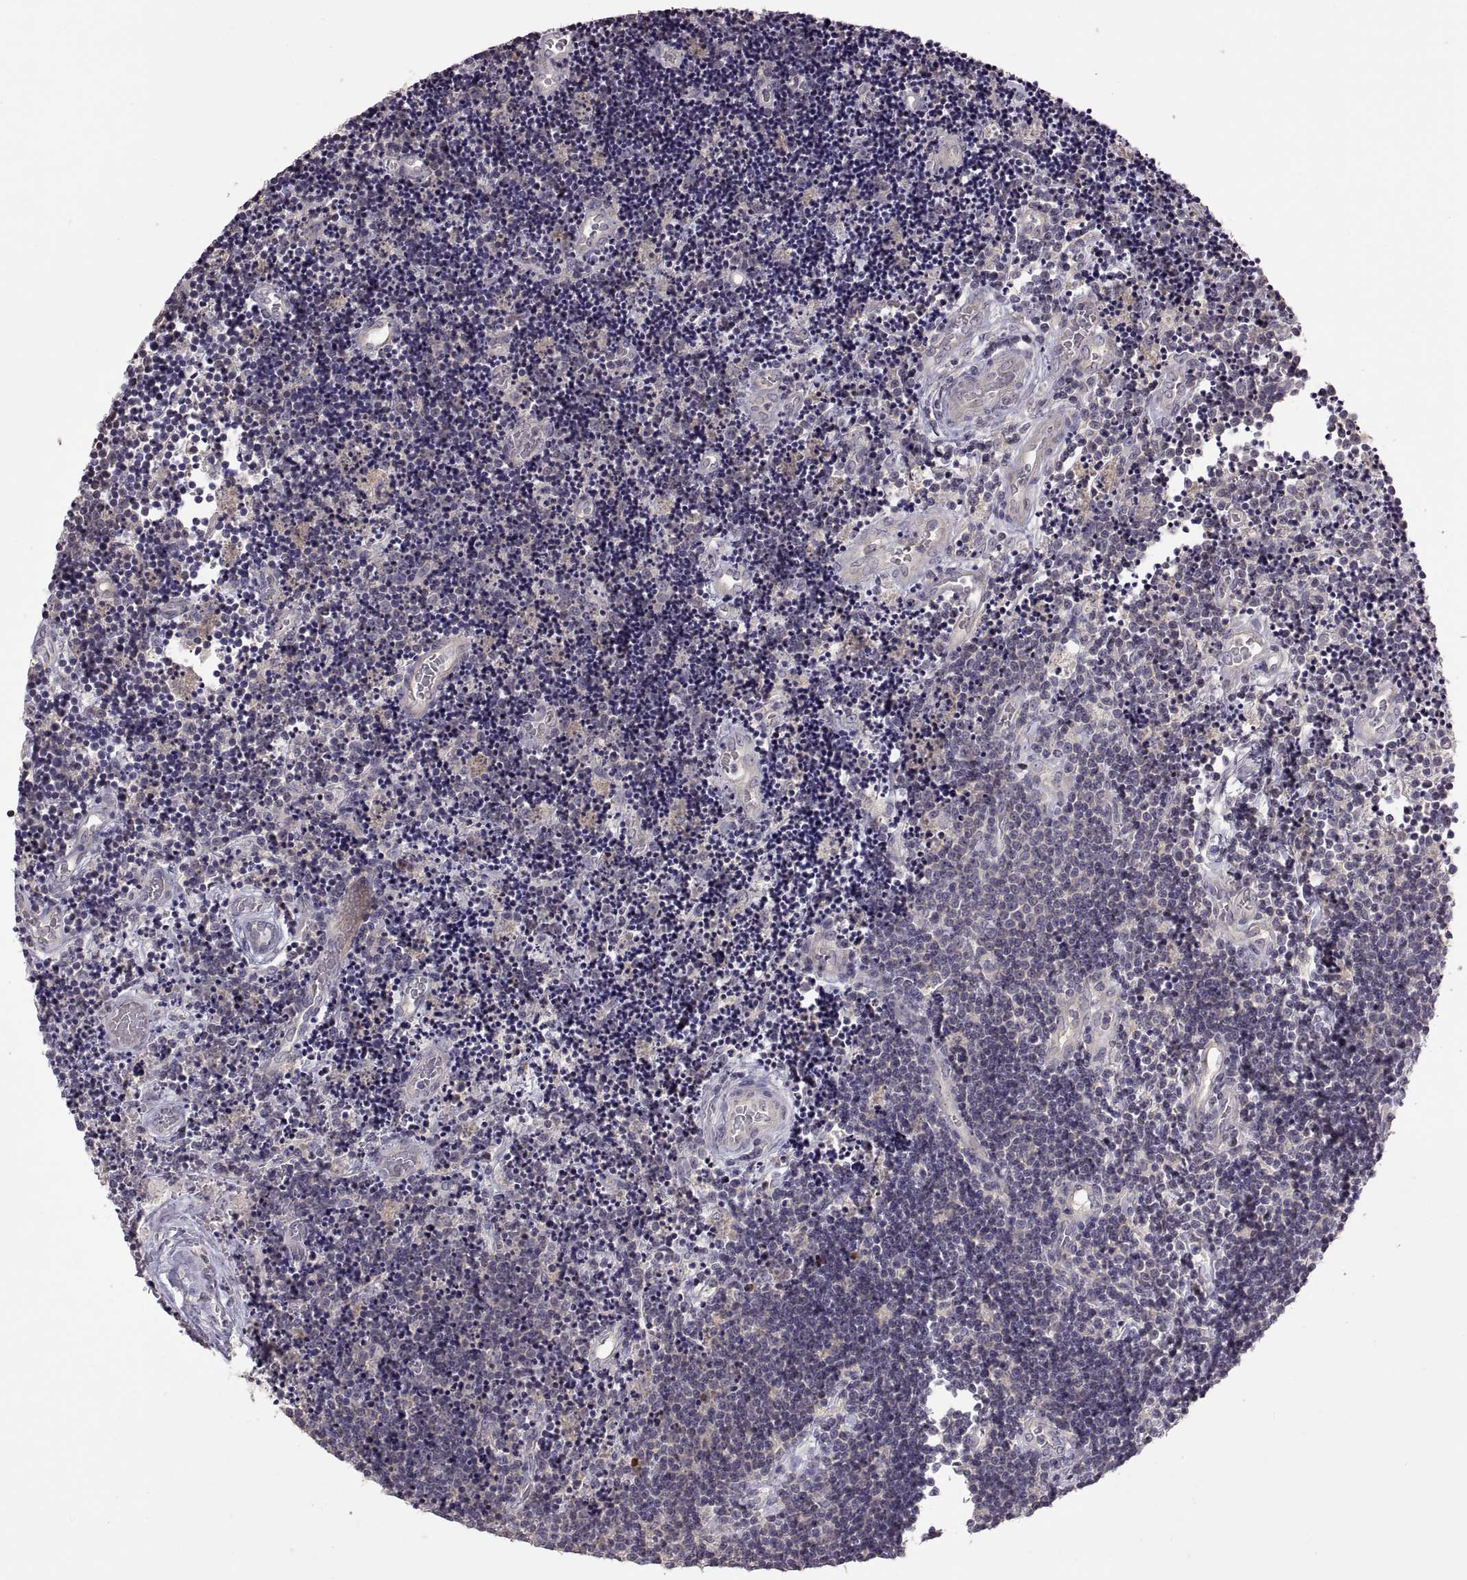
{"staining": {"intensity": "negative", "quantity": "none", "location": "none"}, "tissue": "lymphoma", "cell_type": "Tumor cells", "image_type": "cancer", "snomed": [{"axis": "morphology", "description": "Malignant lymphoma, non-Hodgkin's type, Low grade"}, {"axis": "topography", "description": "Brain"}], "caption": "The histopathology image shows no staining of tumor cells in lymphoma. The staining was performed using DAB to visualize the protein expression in brown, while the nuclei were stained in blue with hematoxylin (Magnification: 20x).", "gene": "NMNAT2", "patient": {"sex": "female", "age": 66}}